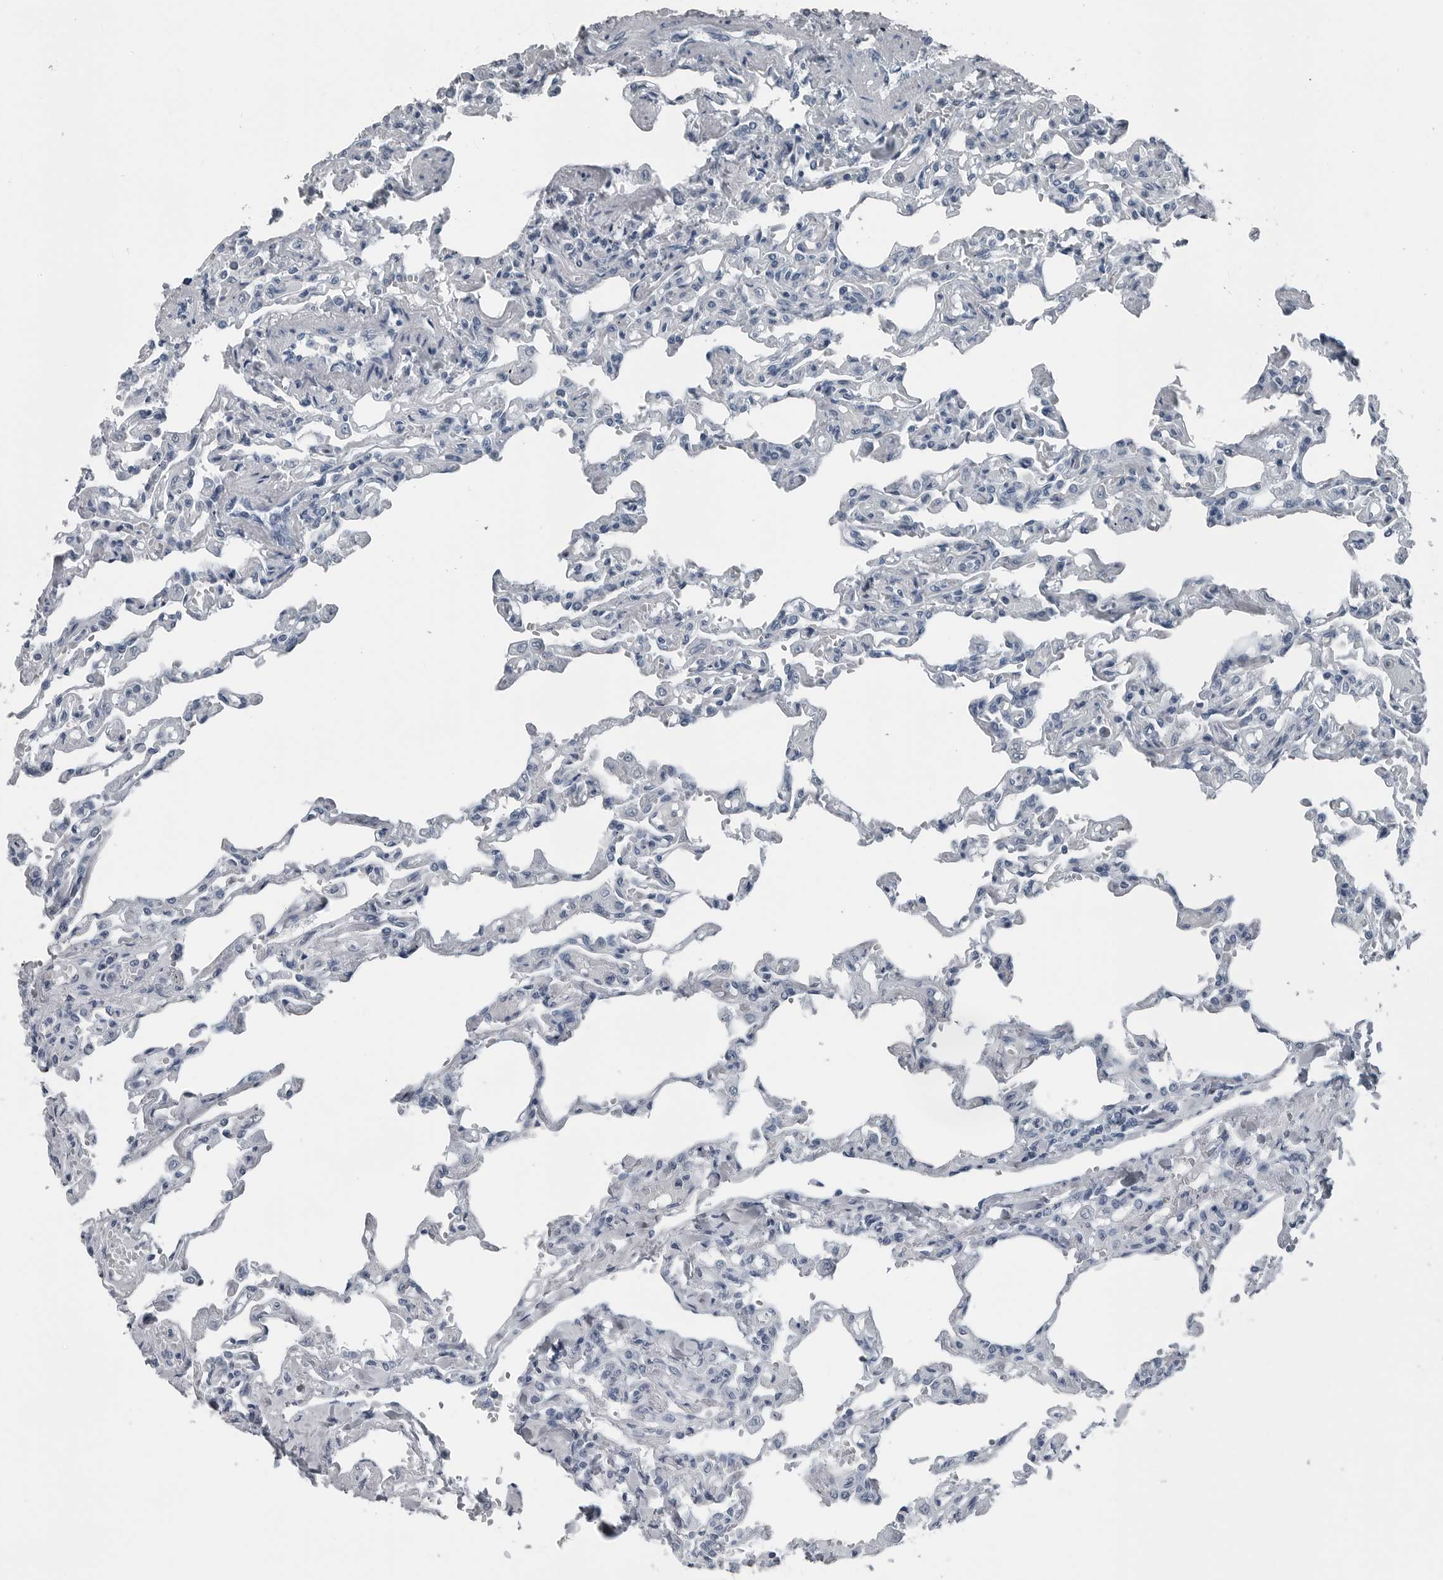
{"staining": {"intensity": "negative", "quantity": "none", "location": "none"}, "tissue": "lung", "cell_type": "Alveolar cells", "image_type": "normal", "snomed": [{"axis": "morphology", "description": "Normal tissue, NOS"}, {"axis": "topography", "description": "Lung"}], "caption": "High power microscopy photomicrograph of an immunohistochemistry (IHC) photomicrograph of normal lung, revealing no significant expression in alveolar cells.", "gene": "SPINK1", "patient": {"sex": "male", "age": 21}}